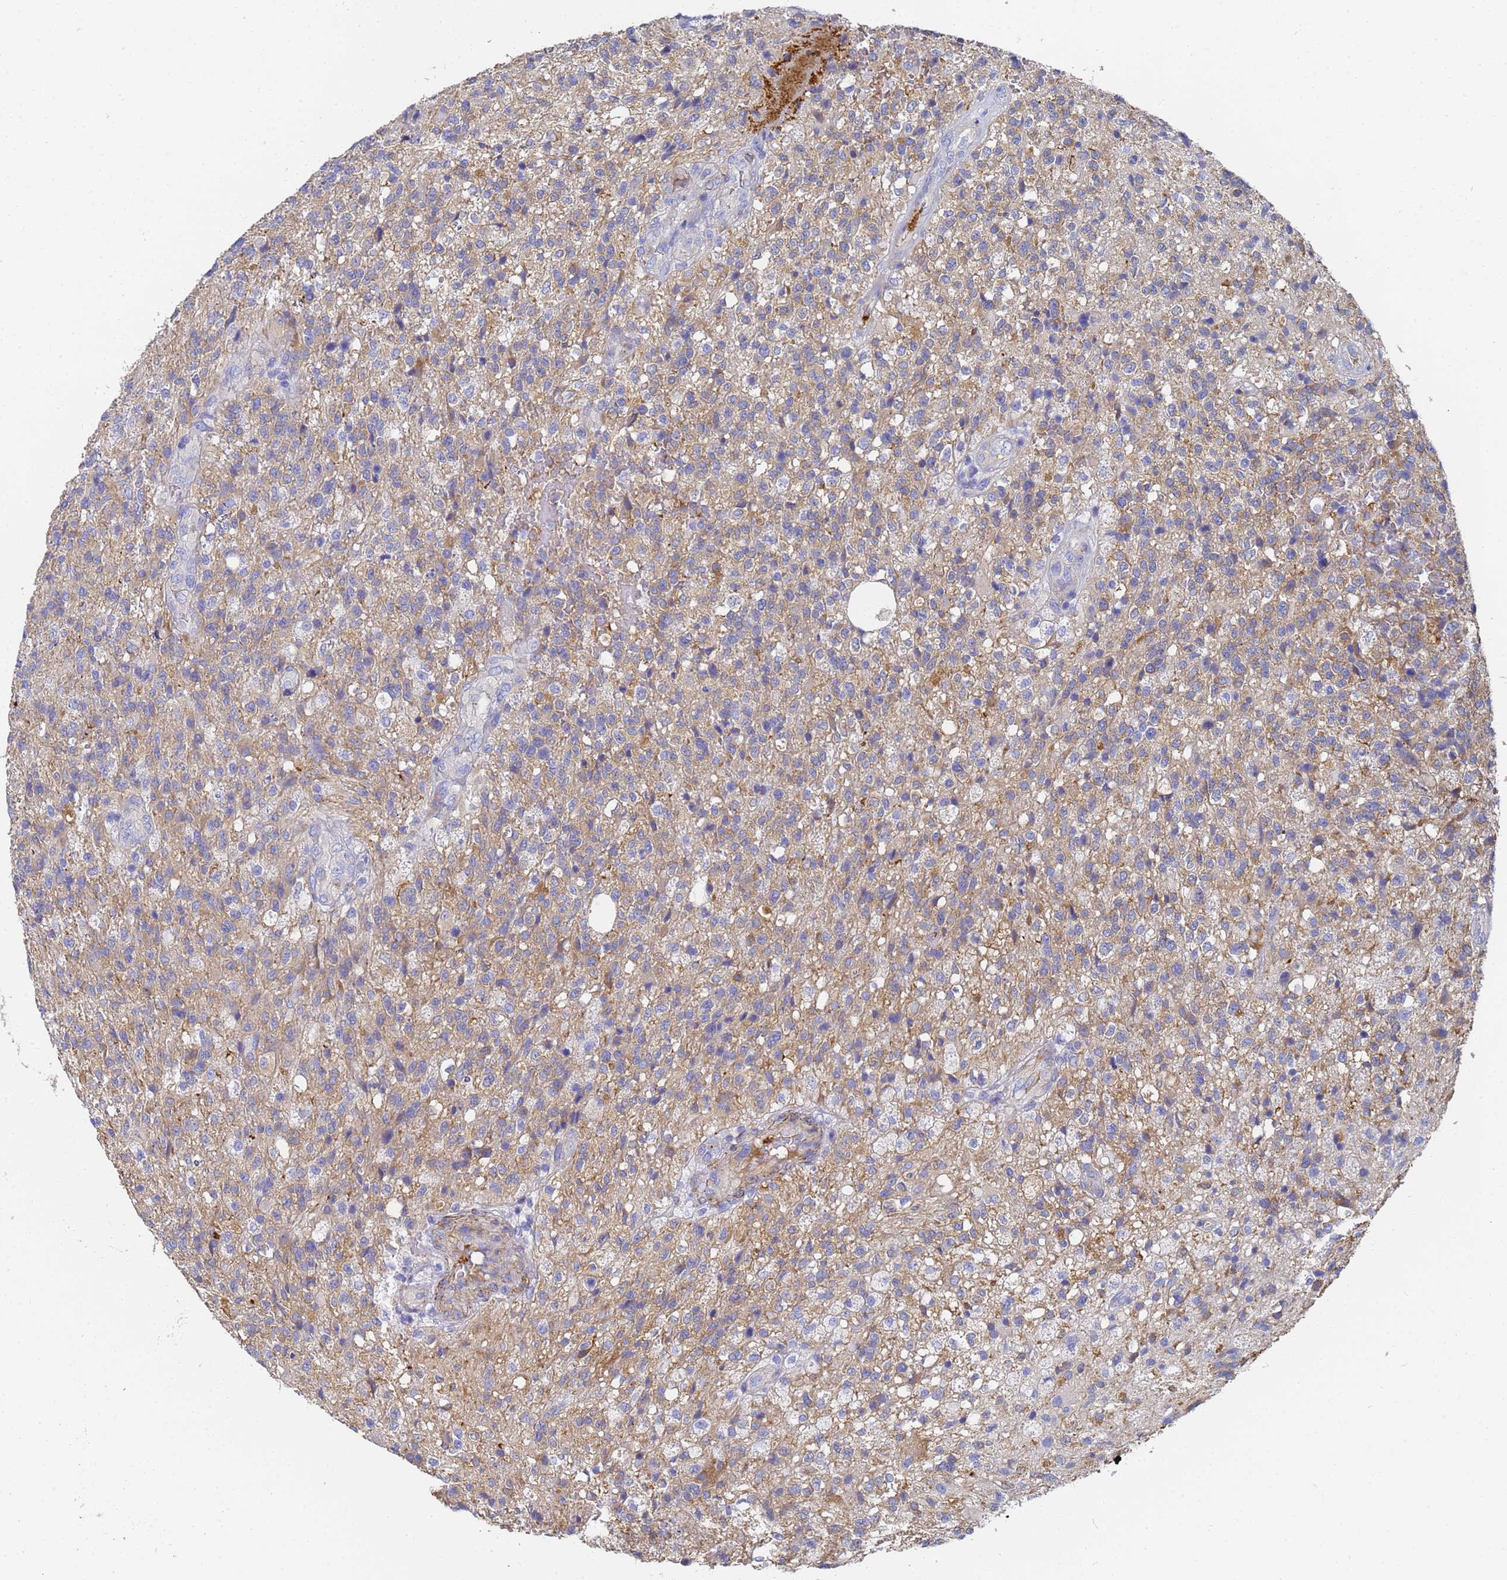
{"staining": {"intensity": "weak", "quantity": "<25%", "location": "cytoplasmic/membranous"}, "tissue": "glioma", "cell_type": "Tumor cells", "image_type": "cancer", "snomed": [{"axis": "morphology", "description": "Glioma, malignant, High grade"}, {"axis": "topography", "description": "Brain"}], "caption": "An image of human malignant glioma (high-grade) is negative for staining in tumor cells.", "gene": "TUBB1", "patient": {"sex": "male", "age": 56}}